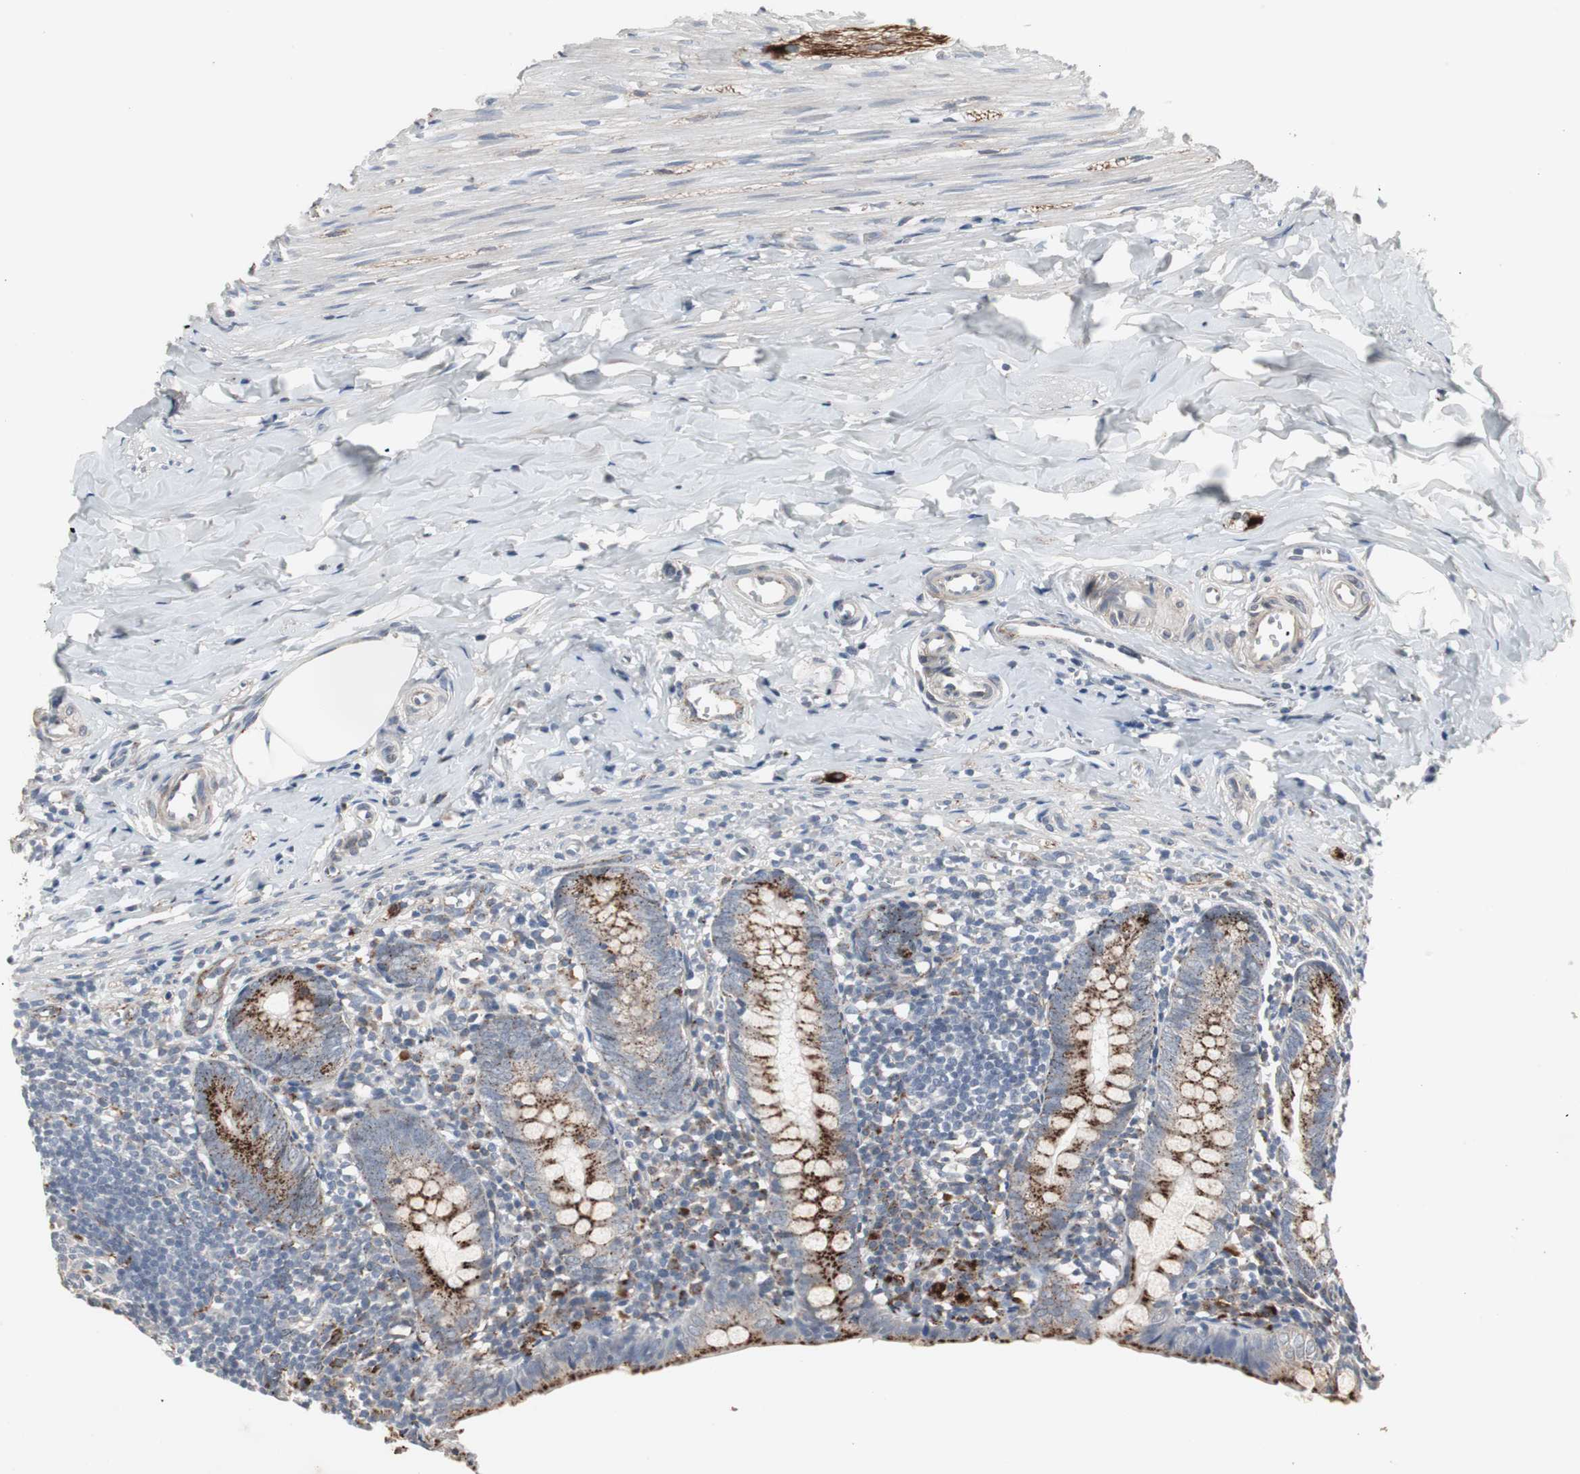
{"staining": {"intensity": "strong", "quantity": ">75%", "location": "cytoplasmic/membranous"}, "tissue": "appendix", "cell_type": "Glandular cells", "image_type": "normal", "snomed": [{"axis": "morphology", "description": "Normal tissue, NOS"}, {"axis": "topography", "description": "Appendix"}], "caption": "An IHC image of benign tissue is shown. Protein staining in brown highlights strong cytoplasmic/membranous positivity in appendix within glandular cells.", "gene": "GBA1", "patient": {"sex": "female", "age": 10}}